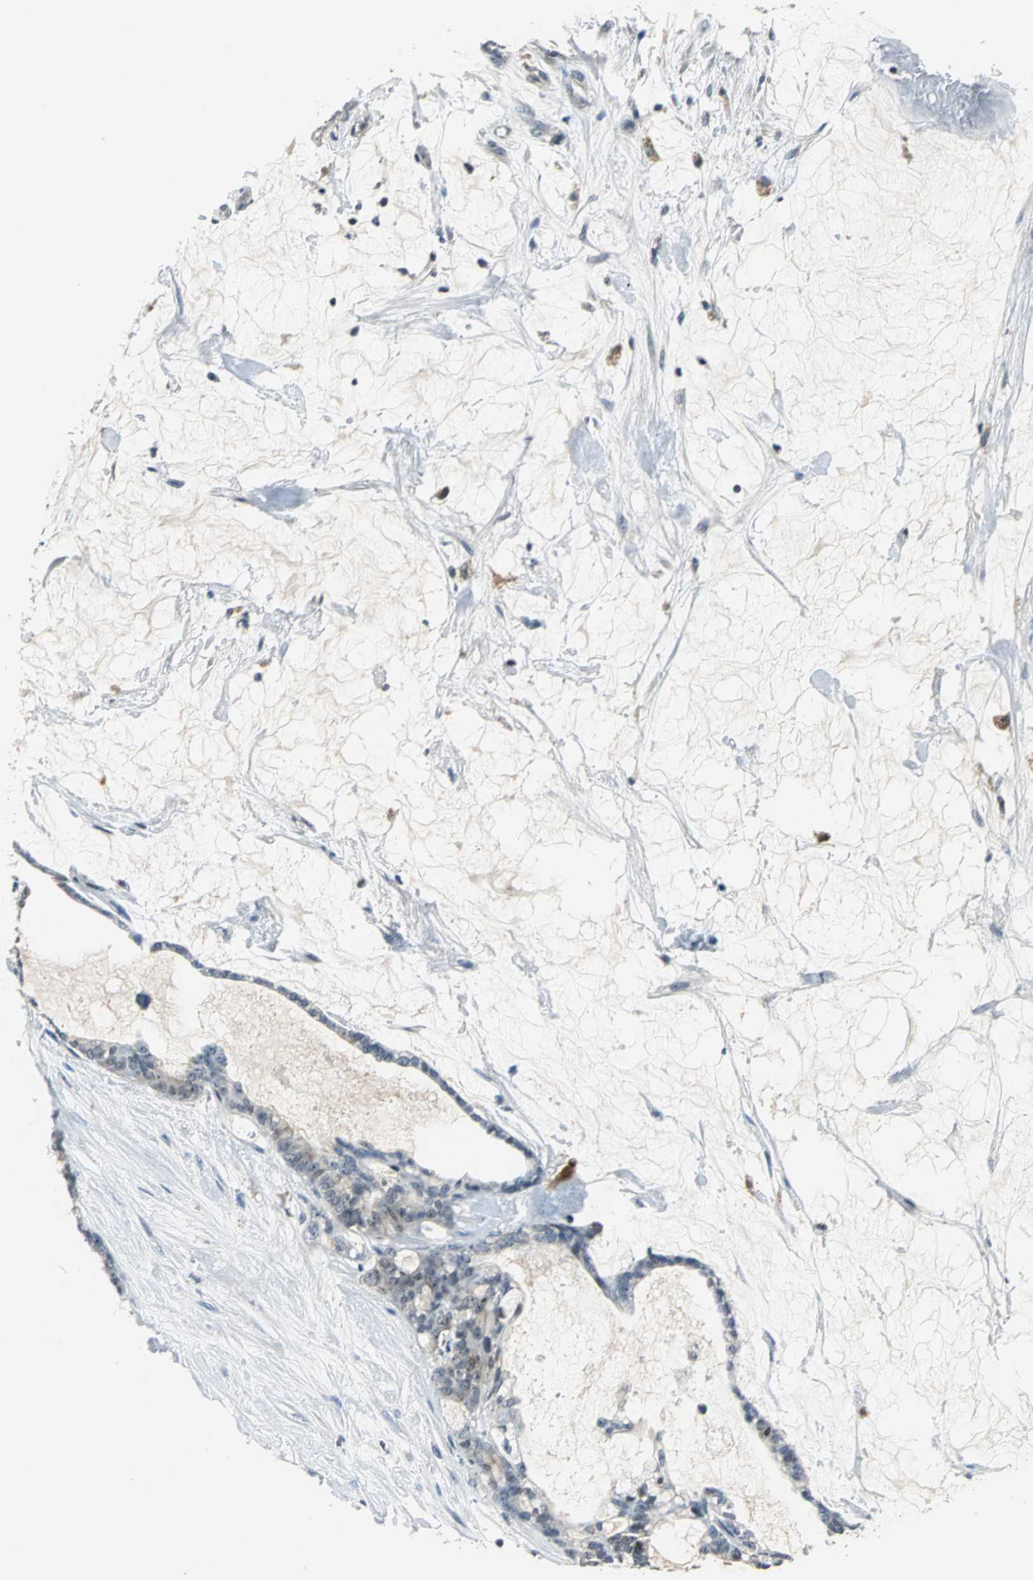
{"staining": {"intensity": "negative", "quantity": "none", "location": "none"}, "tissue": "pancreatic cancer", "cell_type": "Tumor cells", "image_type": "cancer", "snomed": [{"axis": "morphology", "description": "Adenocarcinoma, NOS"}, {"axis": "topography", "description": "Pancreas"}], "caption": "The micrograph shows no staining of tumor cells in adenocarcinoma (pancreatic).", "gene": "JADE3", "patient": {"sex": "female", "age": 73}}